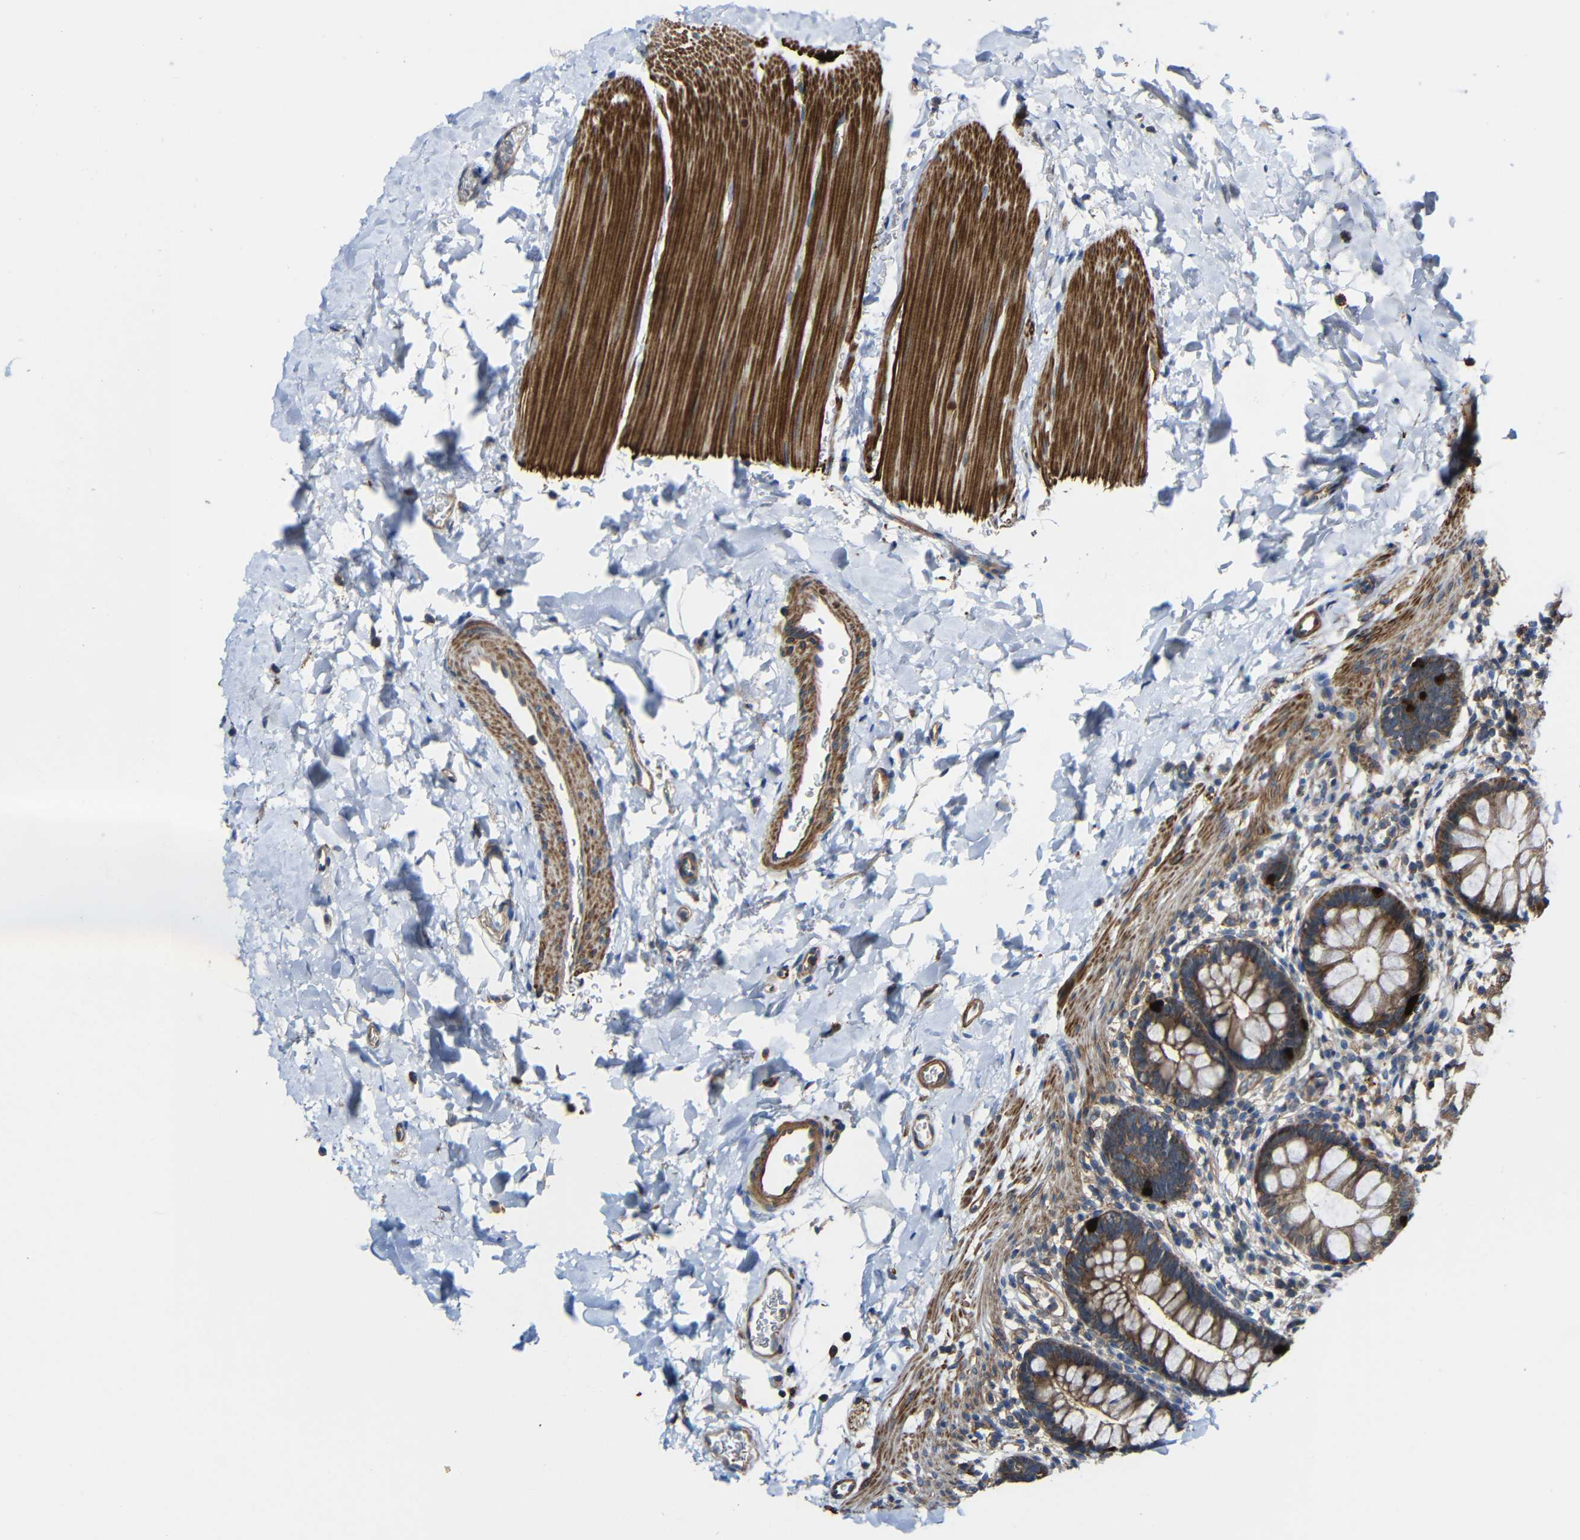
{"staining": {"intensity": "strong", "quantity": ">75%", "location": "cytoplasmic/membranous"}, "tissue": "rectum", "cell_type": "Glandular cells", "image_type": "normal", "snomed": [{"axis": "morphology", "description": "Normal tissue, NOS"}, {"axis": "topography", "description": "Rectum"}], "caption": "Protein analysis of unremarkable rectum displays strong cytoplasmic/membranous positivity in about >75% of glandular cells.", "gene": "RHOT2", "patient": {"sex": "female", "age": 24}}